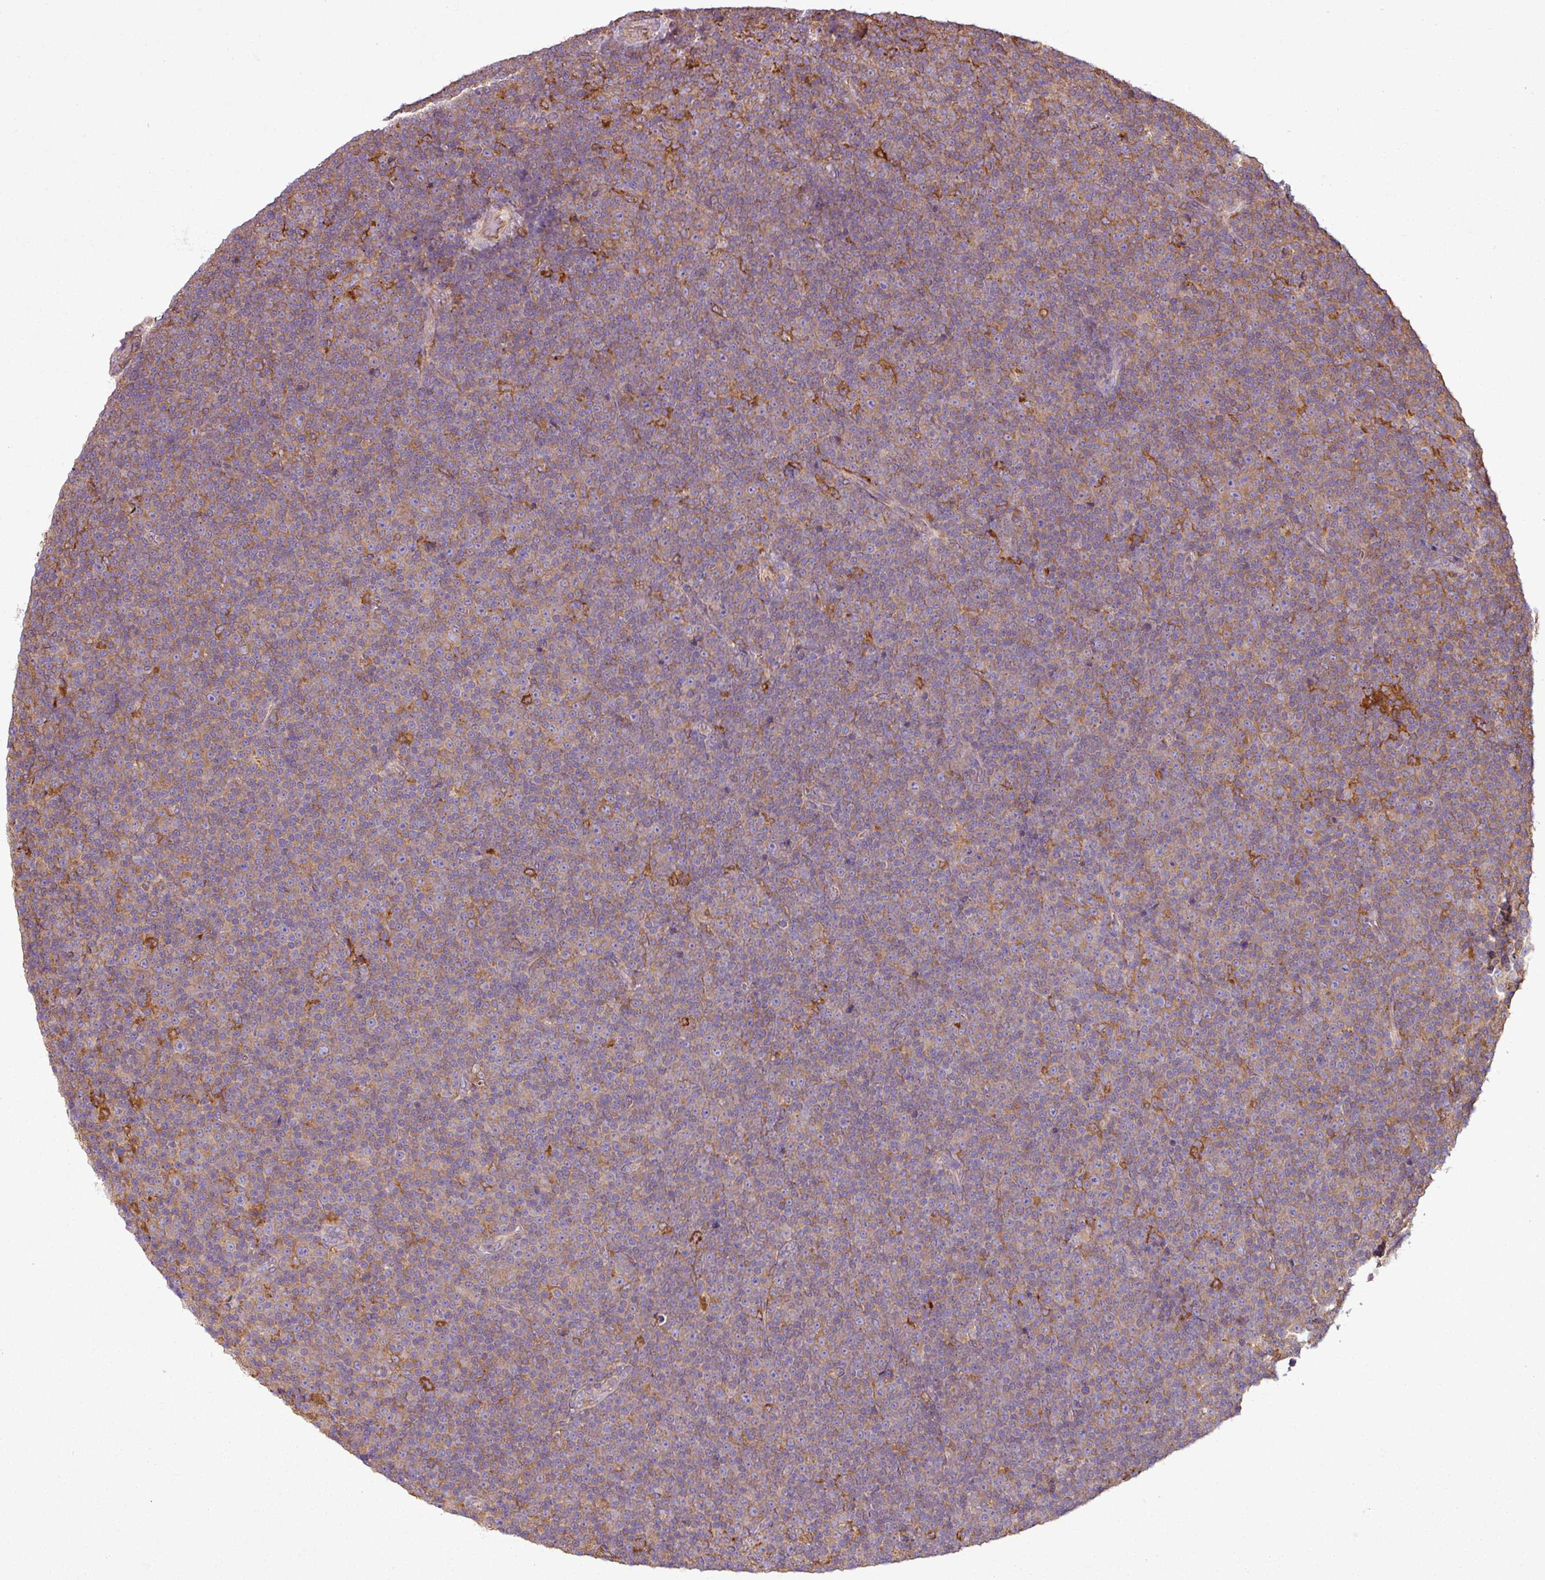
{"staining": {"intensity": "negative", "quantity": "none", "location": "none"}, "tissue": "lymphoma", "cell_type": "Tumor cells", "image_type": "cancer", "snomed": [{"axis": "morphology", "description": "Malignant lymphoma, non-Hodgkin's type, Low grade"}, {"axis": "topography", "description": "Lymph node"}], "caption": "The image shows no significant staining in tumor cells of lymphoma.", "gene": "PACSIN2", "patient": {"sex": "female", "age": 67}}